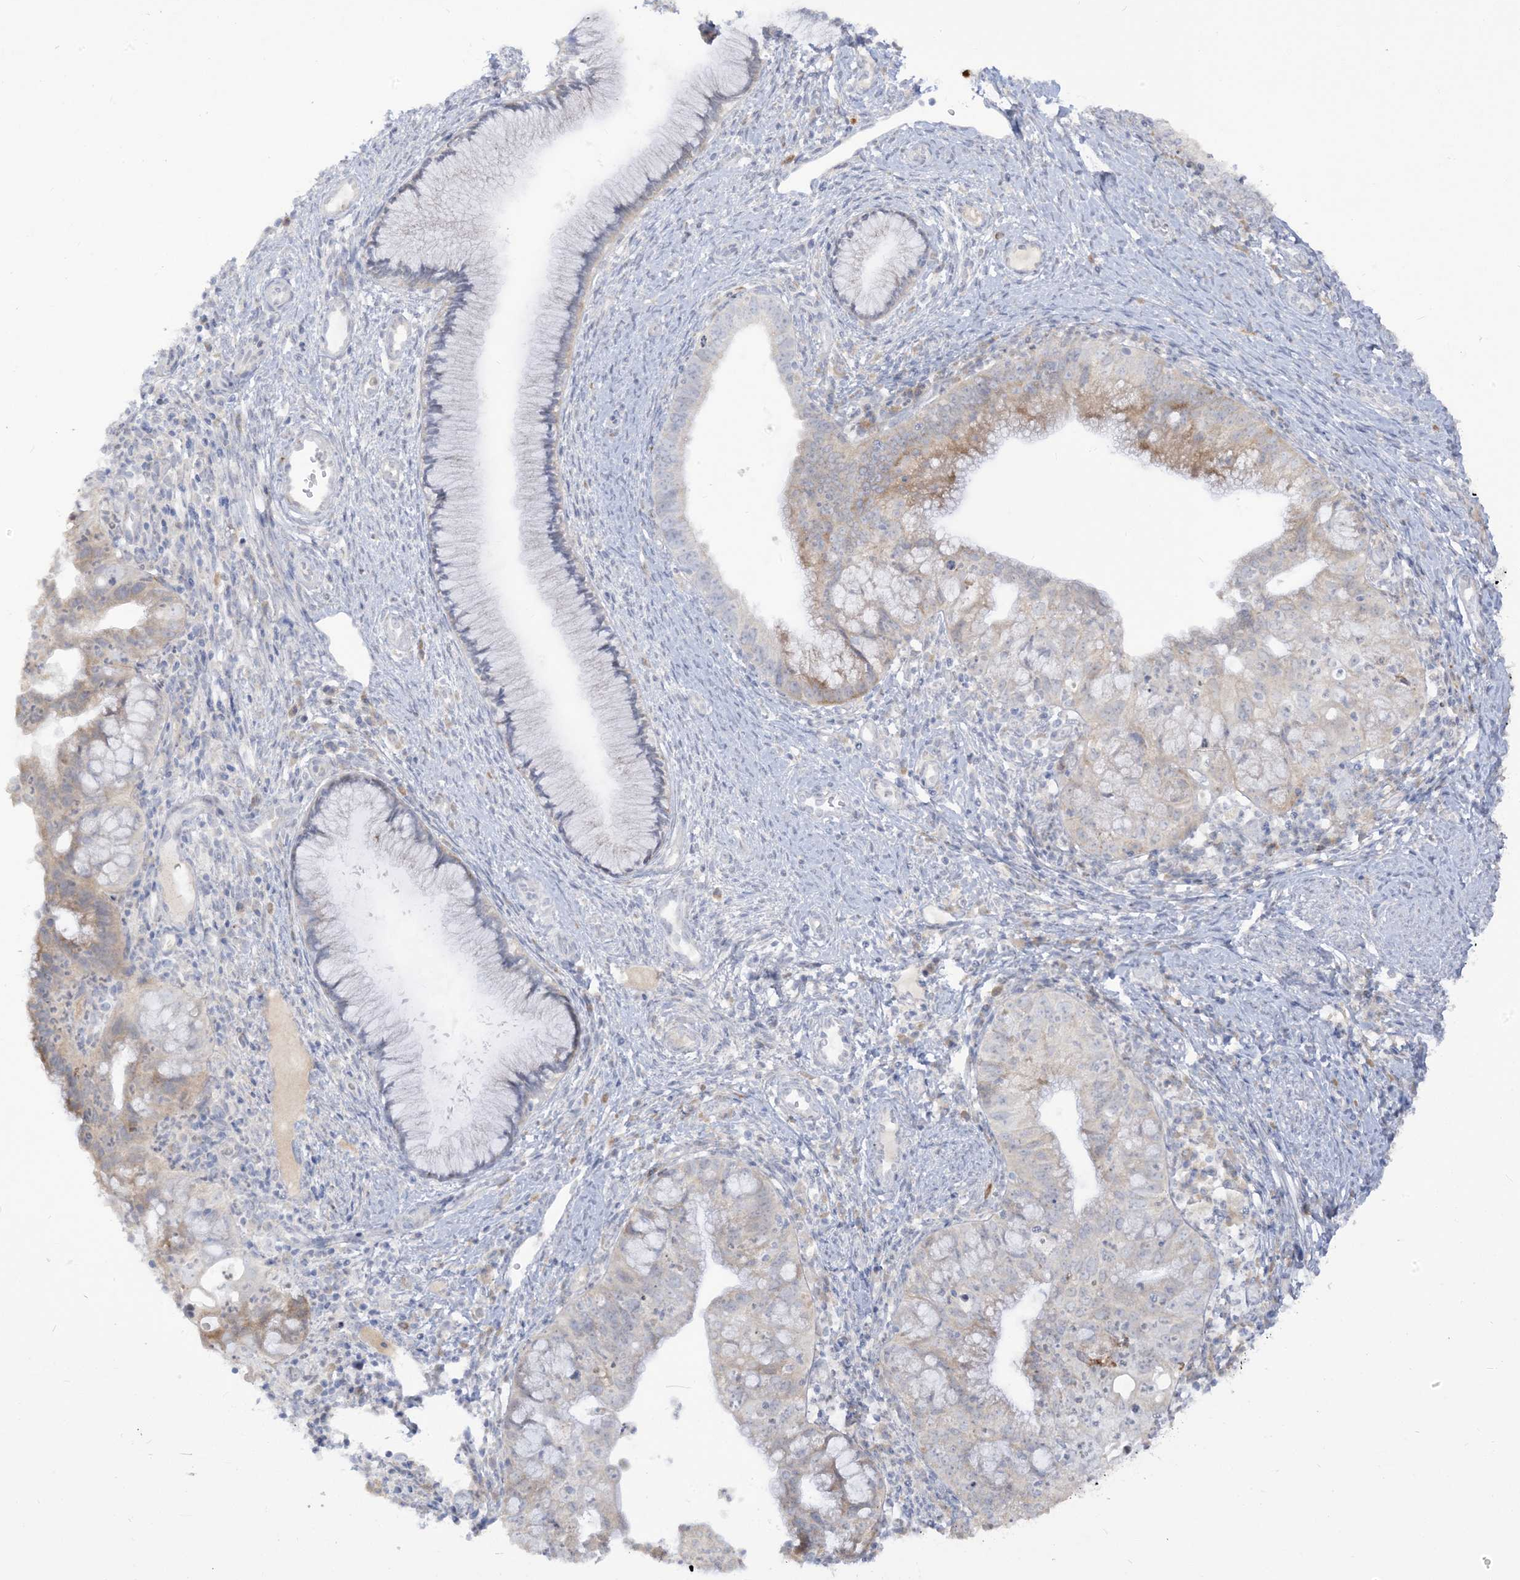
{"staining": {"intensity": "moderate", "quantity": "<25%", "location": "cytoplasmic/membranous"}, "tissue": "cervical cancer", "cell_type": "Tumor cells", "image_type": "cancer", "snomed": [{"axis": "morphology", "description": "Adenocarcinoma, NOS"}, {"axis": "topography", "description": "Cervix"}], "caption": "Immunohistochemistry image of neoplastic tissue: cervical cancer (adenocarcinoma) stained using immunohistochemistry displays low levels of moderate protein expression localized specifically in the cytoplasmic/membranous of tumor cells, appearing as a cytoplasmic/membranous brown color.", "gene": "LOXL3", "patient": {"sex": "female", "age": 36}}